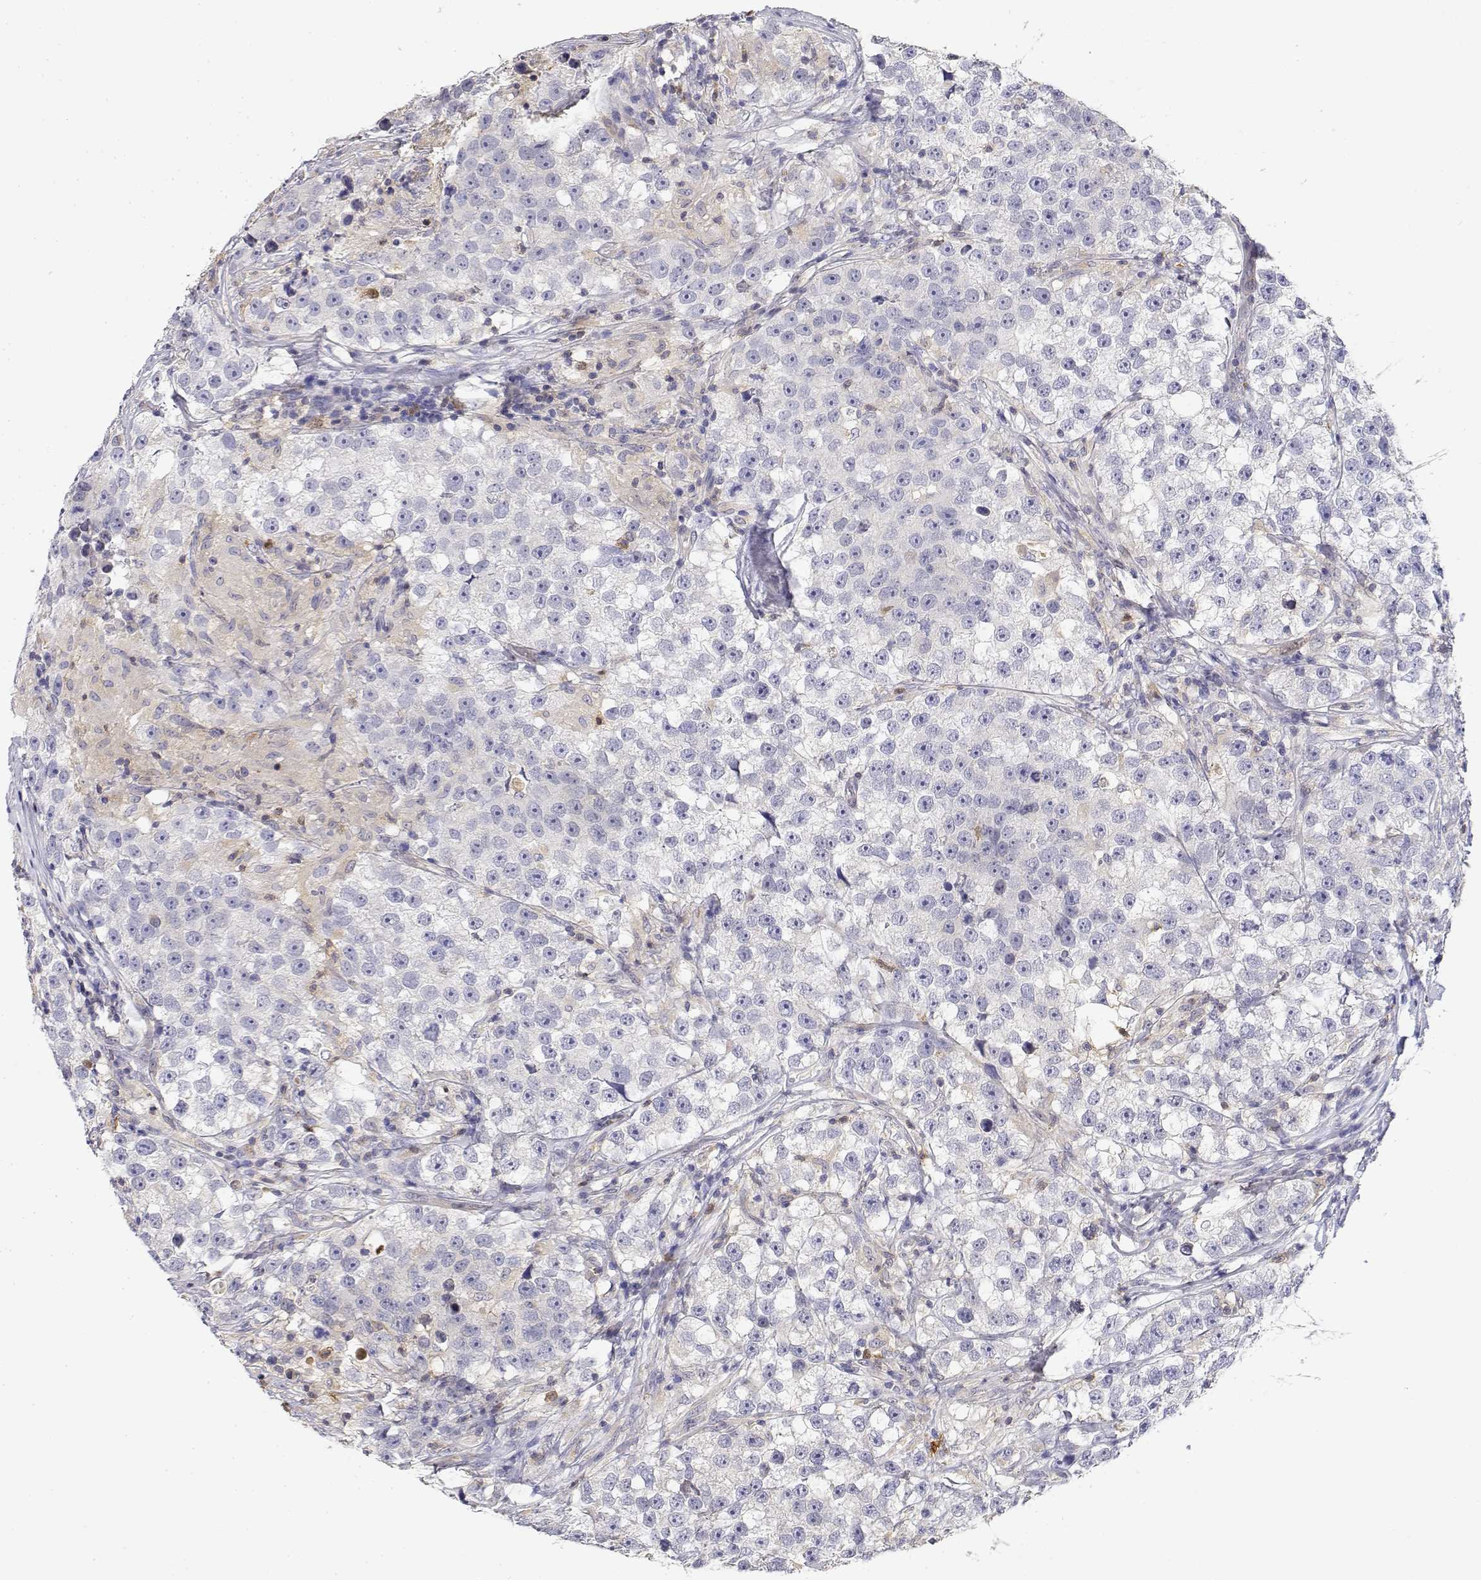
{"staining": {"intensity": "weak", "quantity": "<25%", "location": "cytoplasmic/membranous"}, "tissue": "testis cancer", "cell_type": "Tumor cells", "image_type": "cancer", "snomed": [{"axis": "morphology", "description": "Seminoma, NOS"}, {"axis": "topography", "description": "Testis"}], "caption": "Testis cancer (seminoma) was stained to show a protein in brown. There is no significant expression in tumor cells. The staining is performed using DAB (3,3'-diaminobenzidine) brown chromogen with nuclei counter-stained in using hematoxylin.", "gene": "ADA", "patient": {"sex": "male", "age": 46}}